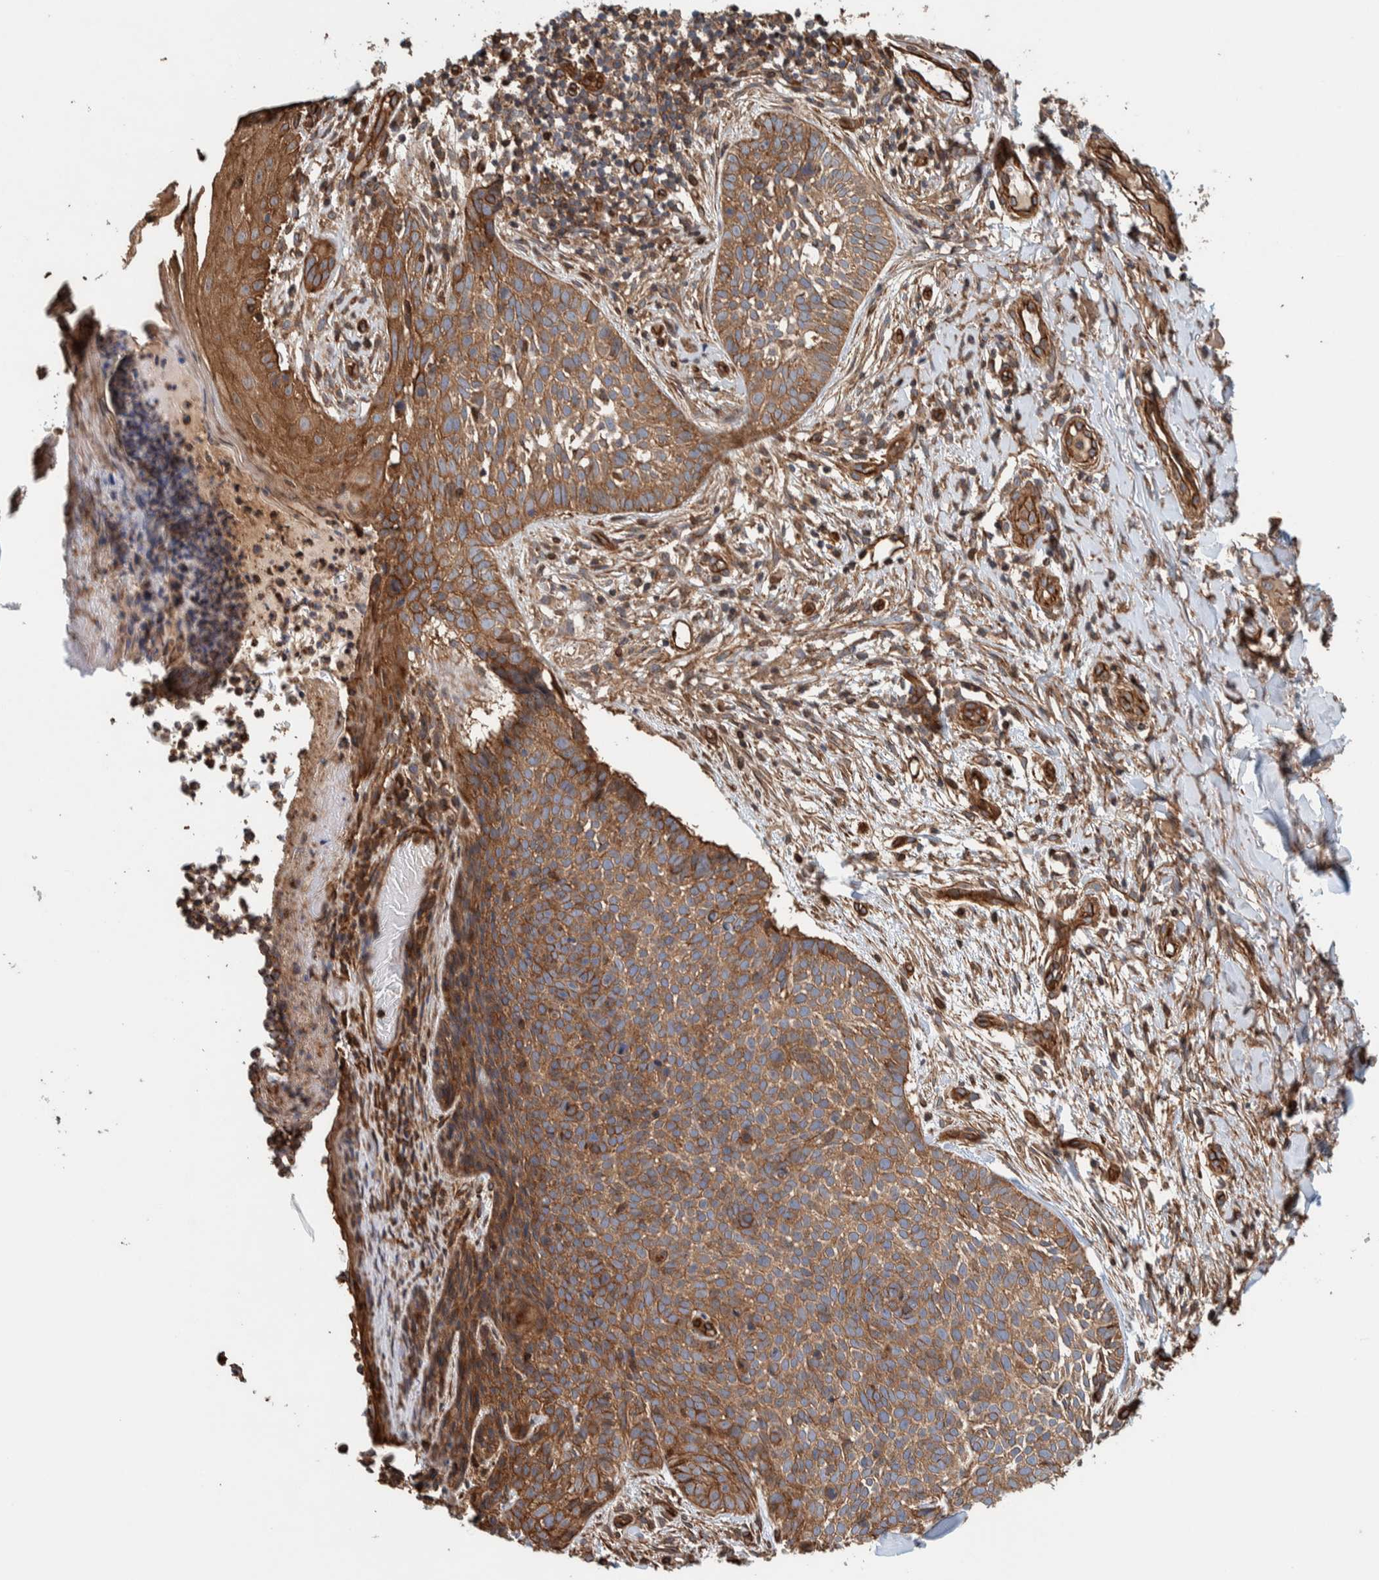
{"staining": {"intensity": "moderate", "quantity": ">75%", "location": "cytoplasmic/membranous"}, "tissue": "skin cancer", "cell_type": "Tumor cells", "image_type": "cancer", "snomed": [{"axis": "morphology", "description": "Normal tissue, NOS"}, {"axis": "morphology", "description": "Basal cell carcinoma"}, {"axis": "topography", "description": "Skin"}], "caption": "Basal cell carcinoma (skin) stained with DAB immunohistochemistry (IHC) demonstrates medium levels of moderate cytoplasmic/membranous expression in approximately >75% of tumor cells. (DAB (3,3'-diaminobenzidine) IHC, brown staining for protein, blue staining for nuclei).", "gene": "PKD1L1", "patient": {"sex": "male", "age": 67}}